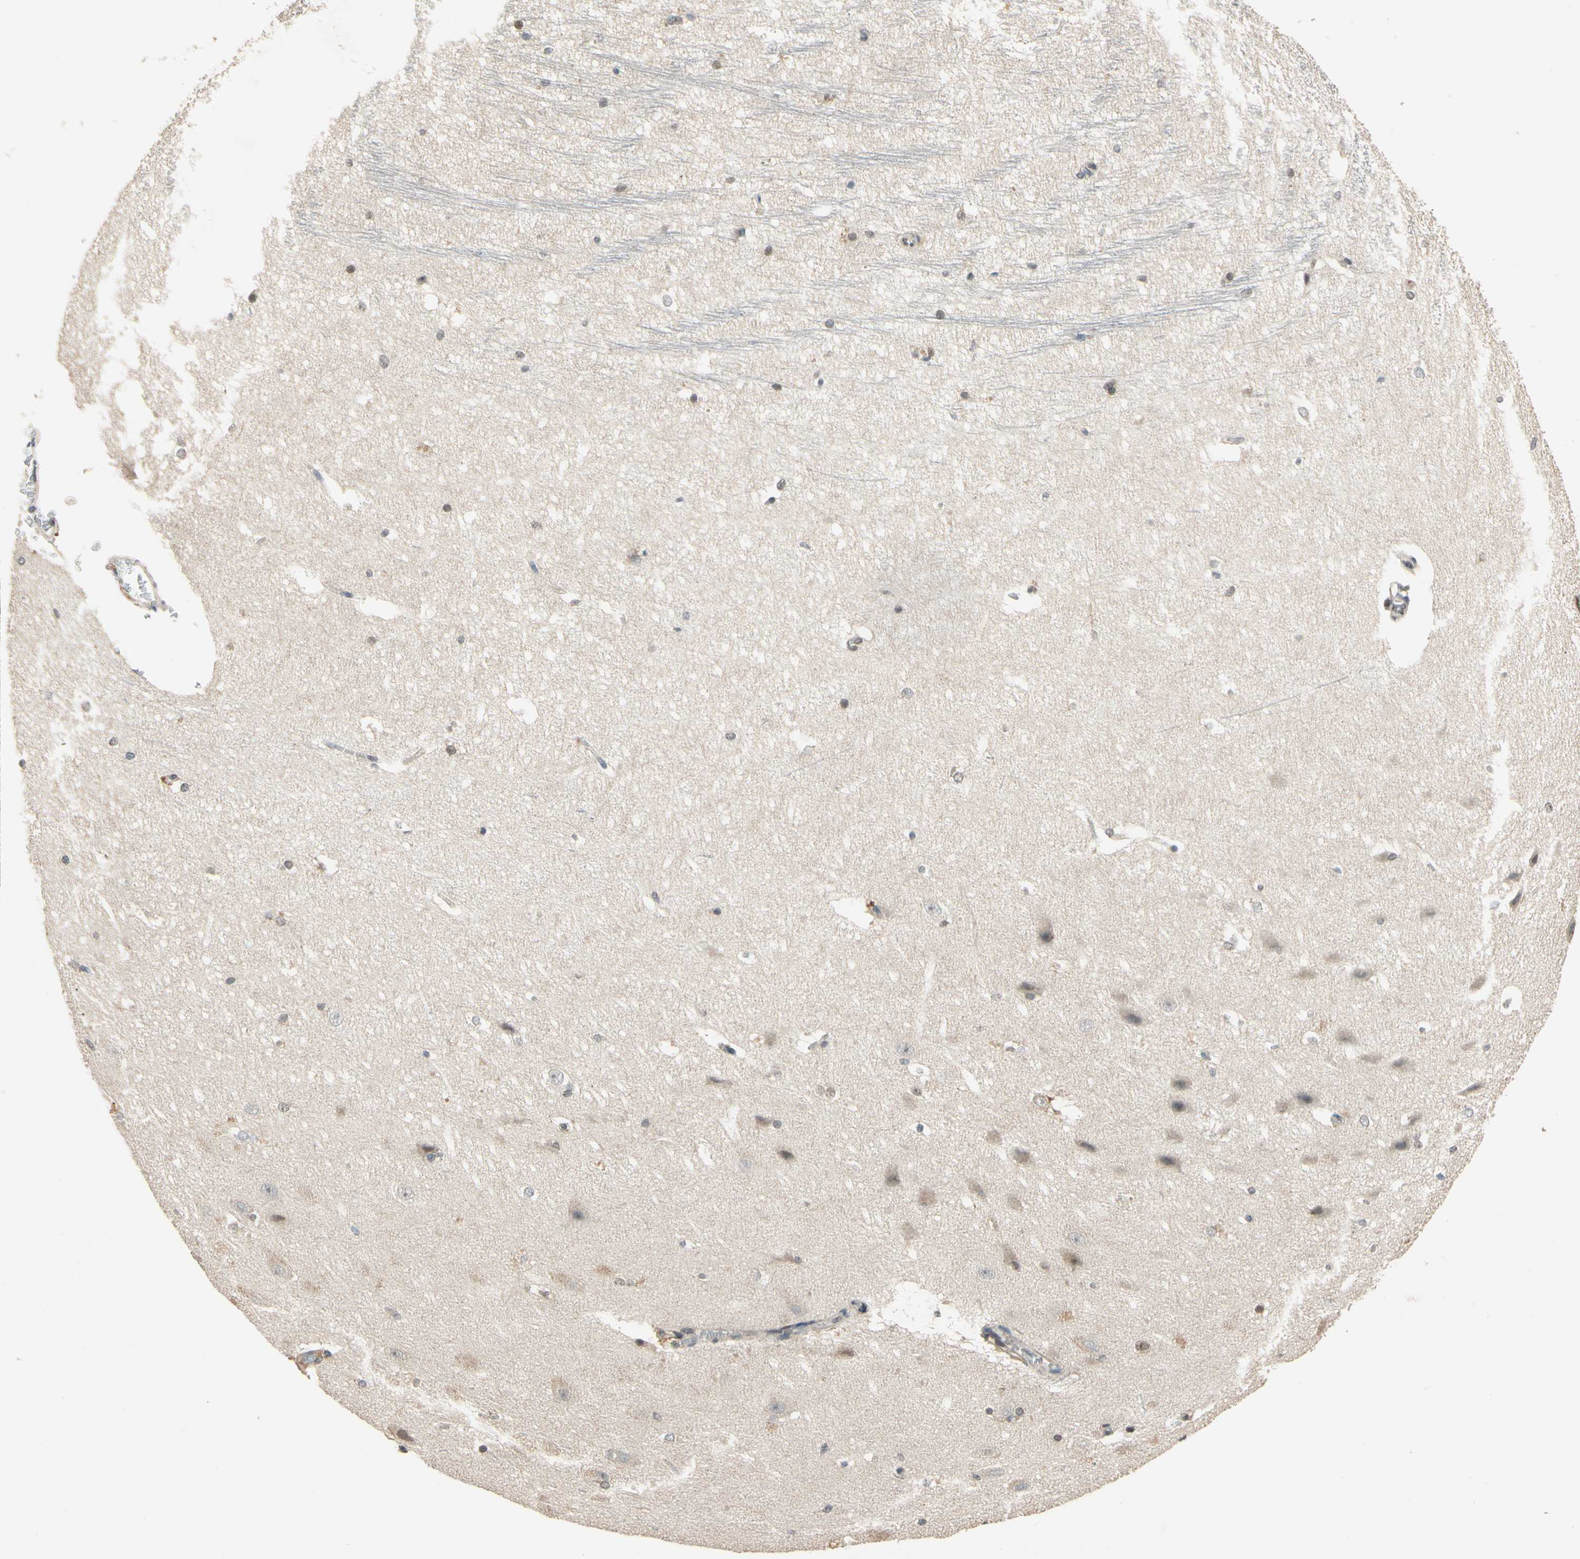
{"staining": {"intensity": "weak", "quantity": "25%-75%", "location": "cytoplasmic/membranous,nuclear"}, "tissue": "hippocampus", "cell_type": "Glial cells", "image_type": "normal", "snomed": [{"axis": "morphology", "description": "Normal tissue, NOS"}, {"axis": "topography", "description": "Hippocampus"}], "caption": "IHC of normal human hippocampus displays low levels of weak cytoplasmic/membranous,nuclear staining in approximately 25%-75% of glial cells.", "gene": "RIOX2", "patient": {"sex": "female", "age": 19}}